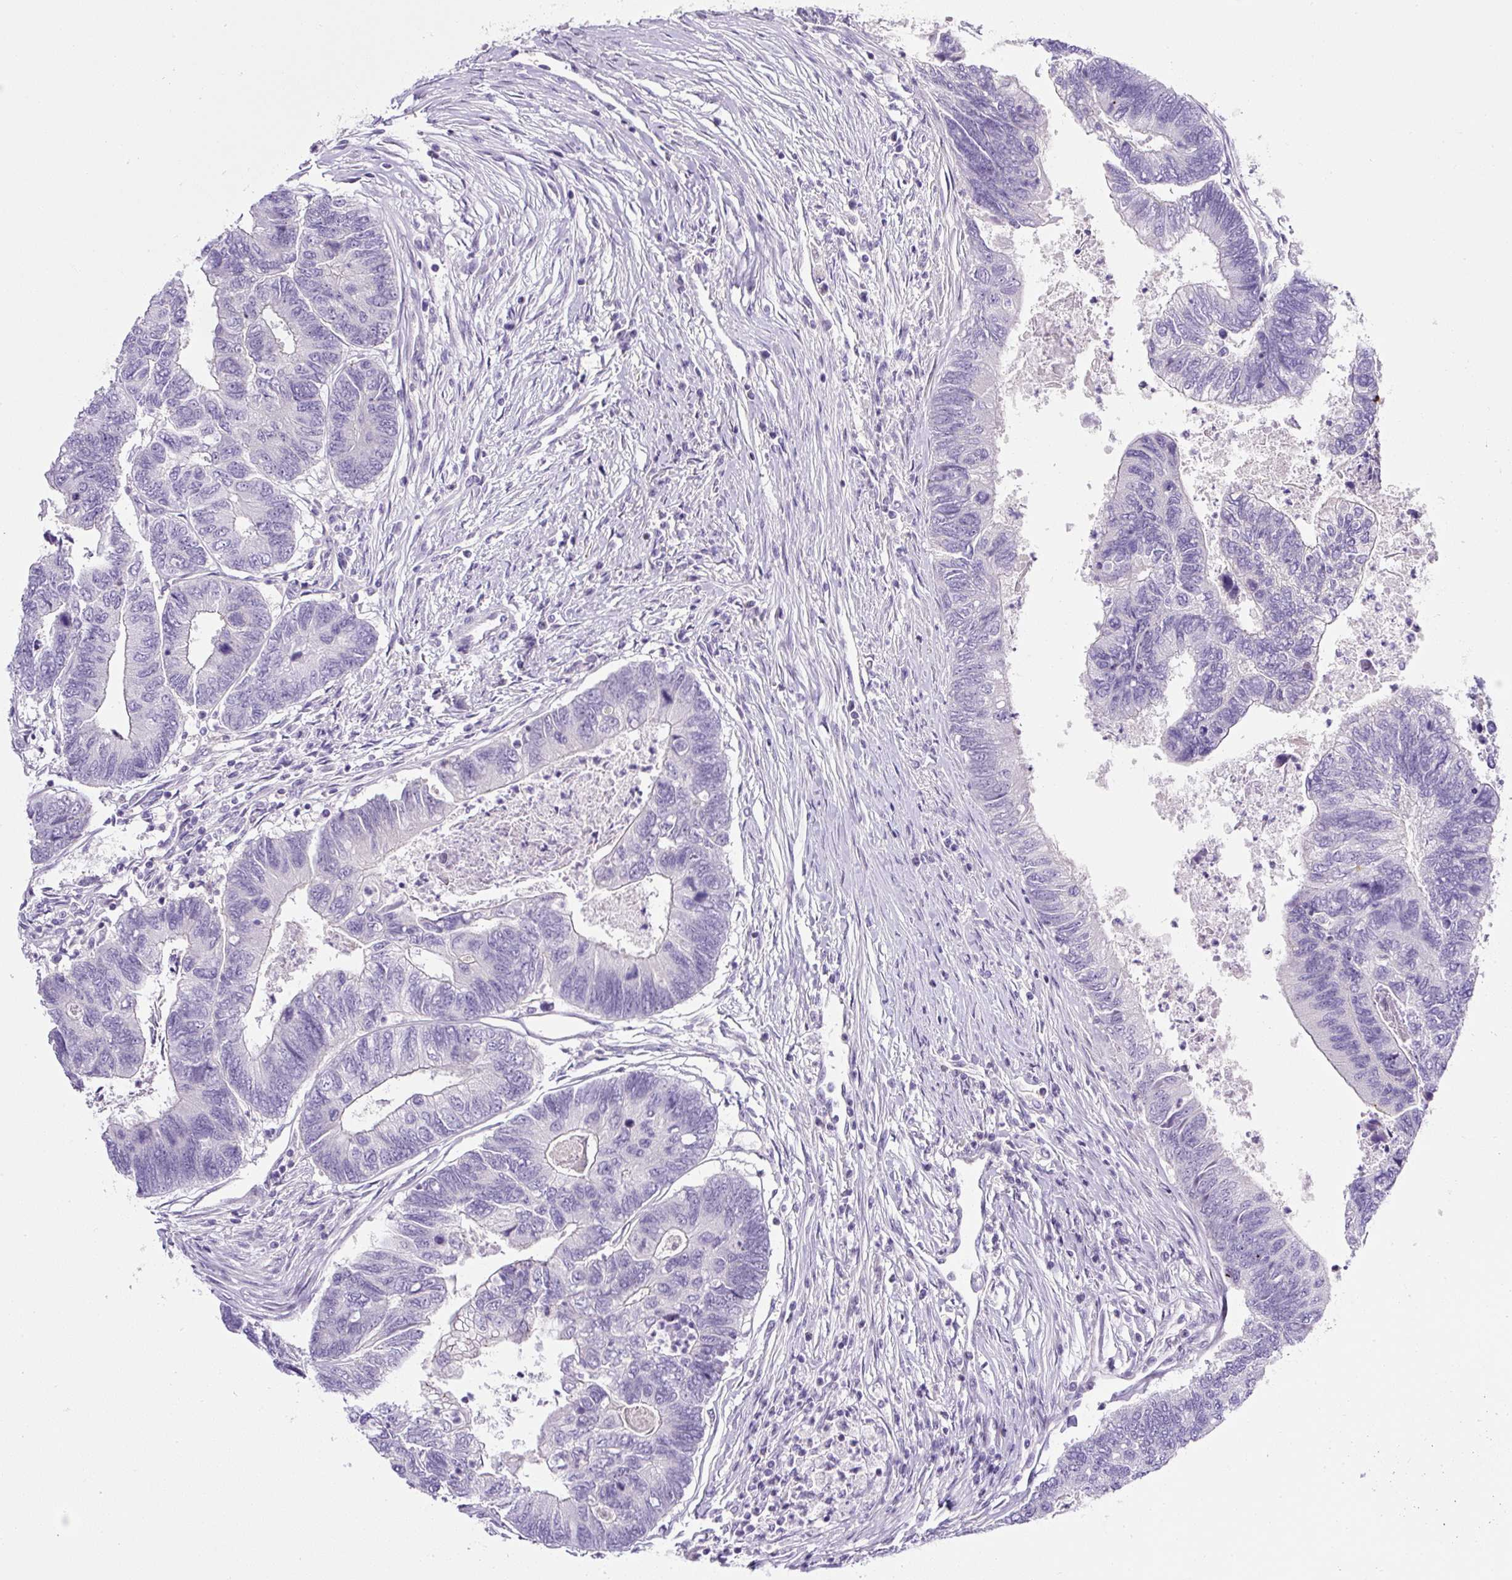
{"staining": {"intensity": "negative", "quantity": "none", "location": "none"}, "tissue": "colorectal cancer", "cell_type": "Tumor cells", "image_type": "cancer", "snomed": [{"axis": "morphology", "description": "Adenocarcinoma, NOS"}, {"axis": "topography", "description": "Colon"}], "caption": "Immunohistochemistry of human colorectal adenocarcinoma reveals no staining in tumor cells.", "gene": "OR14A2", "patient": {"sex": "female", "age": 67}}